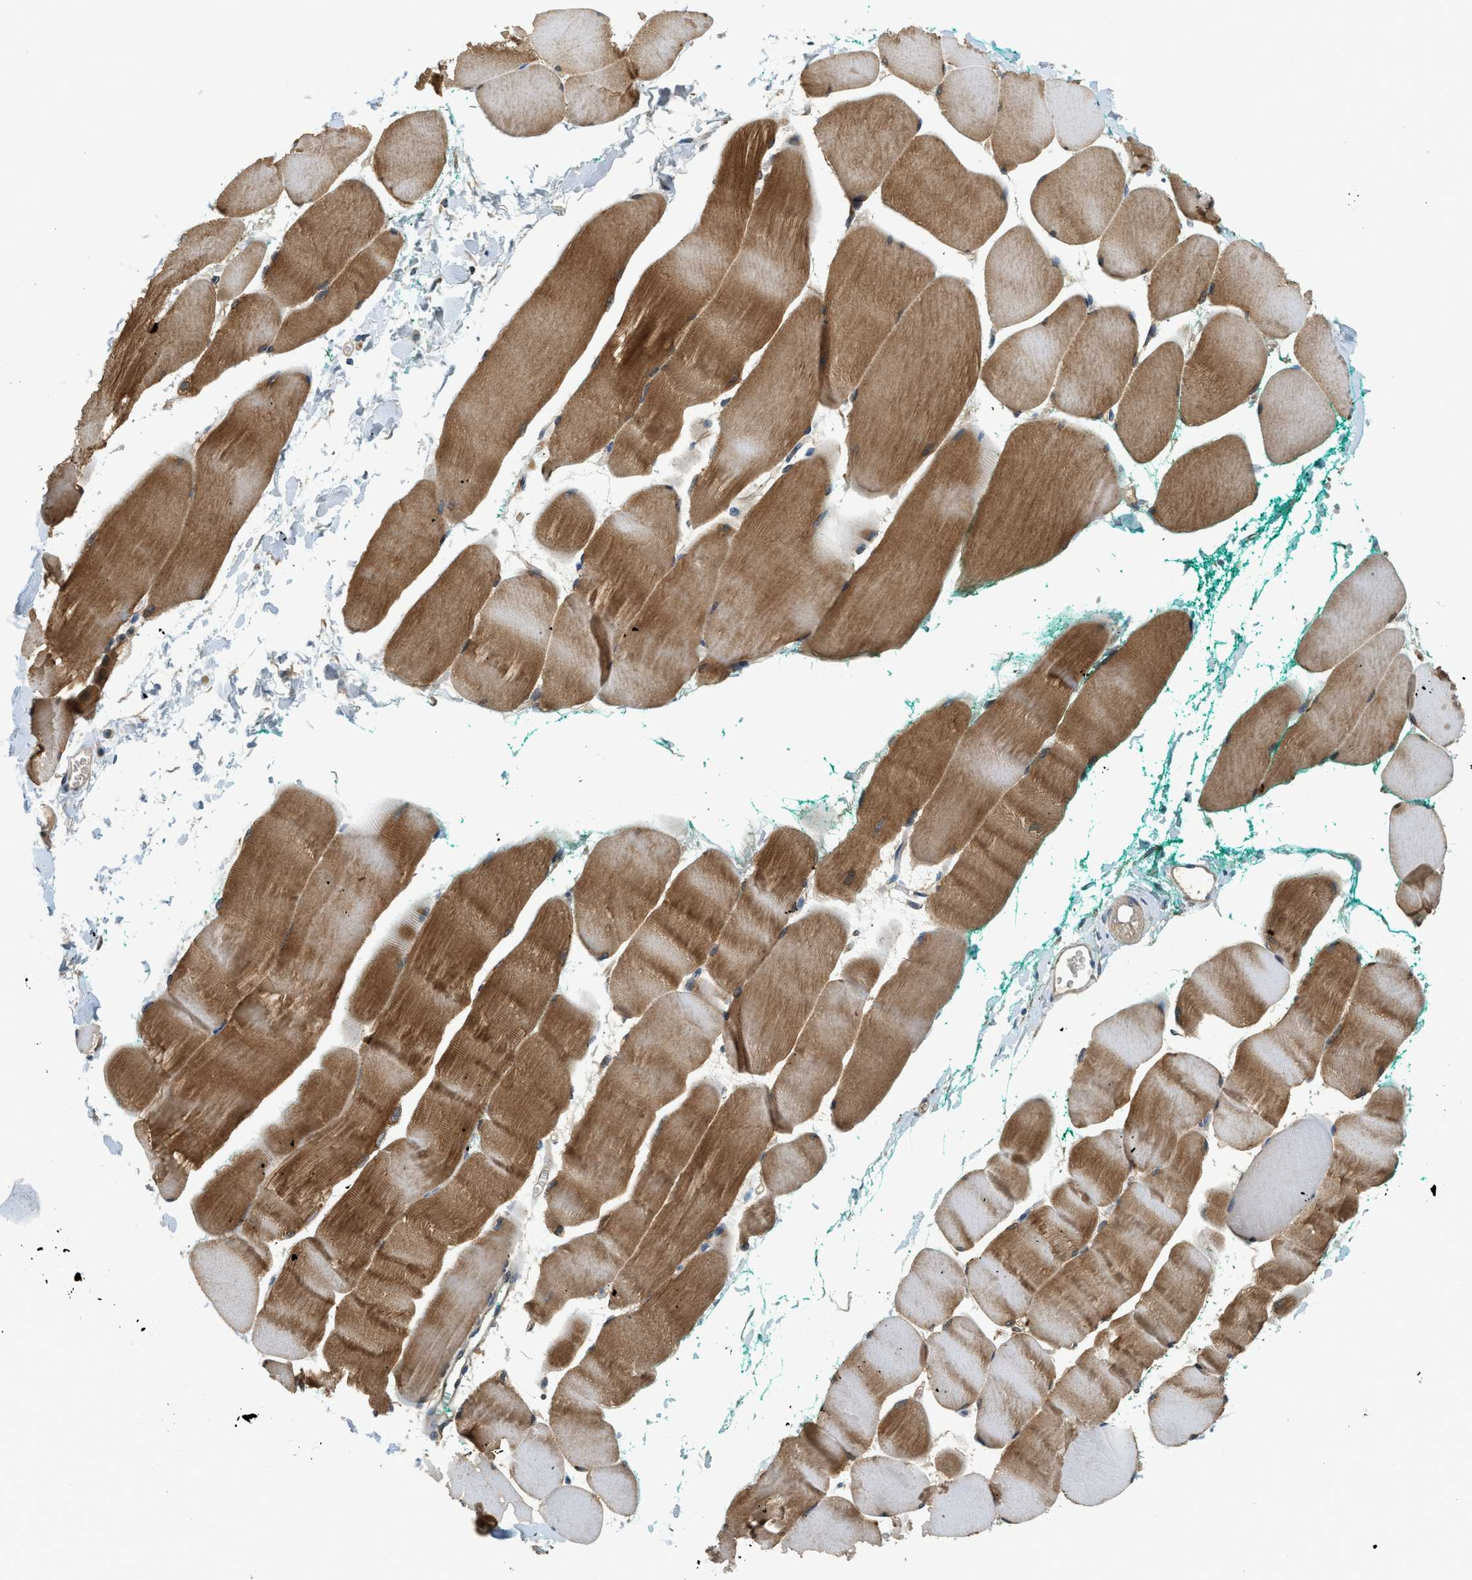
{"staining": {"intensity": "moderate", "quantity": ">75%", "location": "cytoplasmic/membranous"}, "tissue": "skeletal muscle", "cell_type": "Myocytes", "image_type": "normal", "snomed": [{"axis": "morphology", "description": "Normal tissue, NOS"}, {"axis": "morphology", "description": "Squamous cell carcinoma, NOS"}, {"axis": "topography", "description": "Skeletal muscle"}], "caption": "Immunohistochemical staining of benign skeletal muscle shows medium levels of moderate cytoplasmic/membranous staining in approximately >75% of myocytes.", "gene": "KCNK1", "patient": {"sex": "male", "age": 51}}